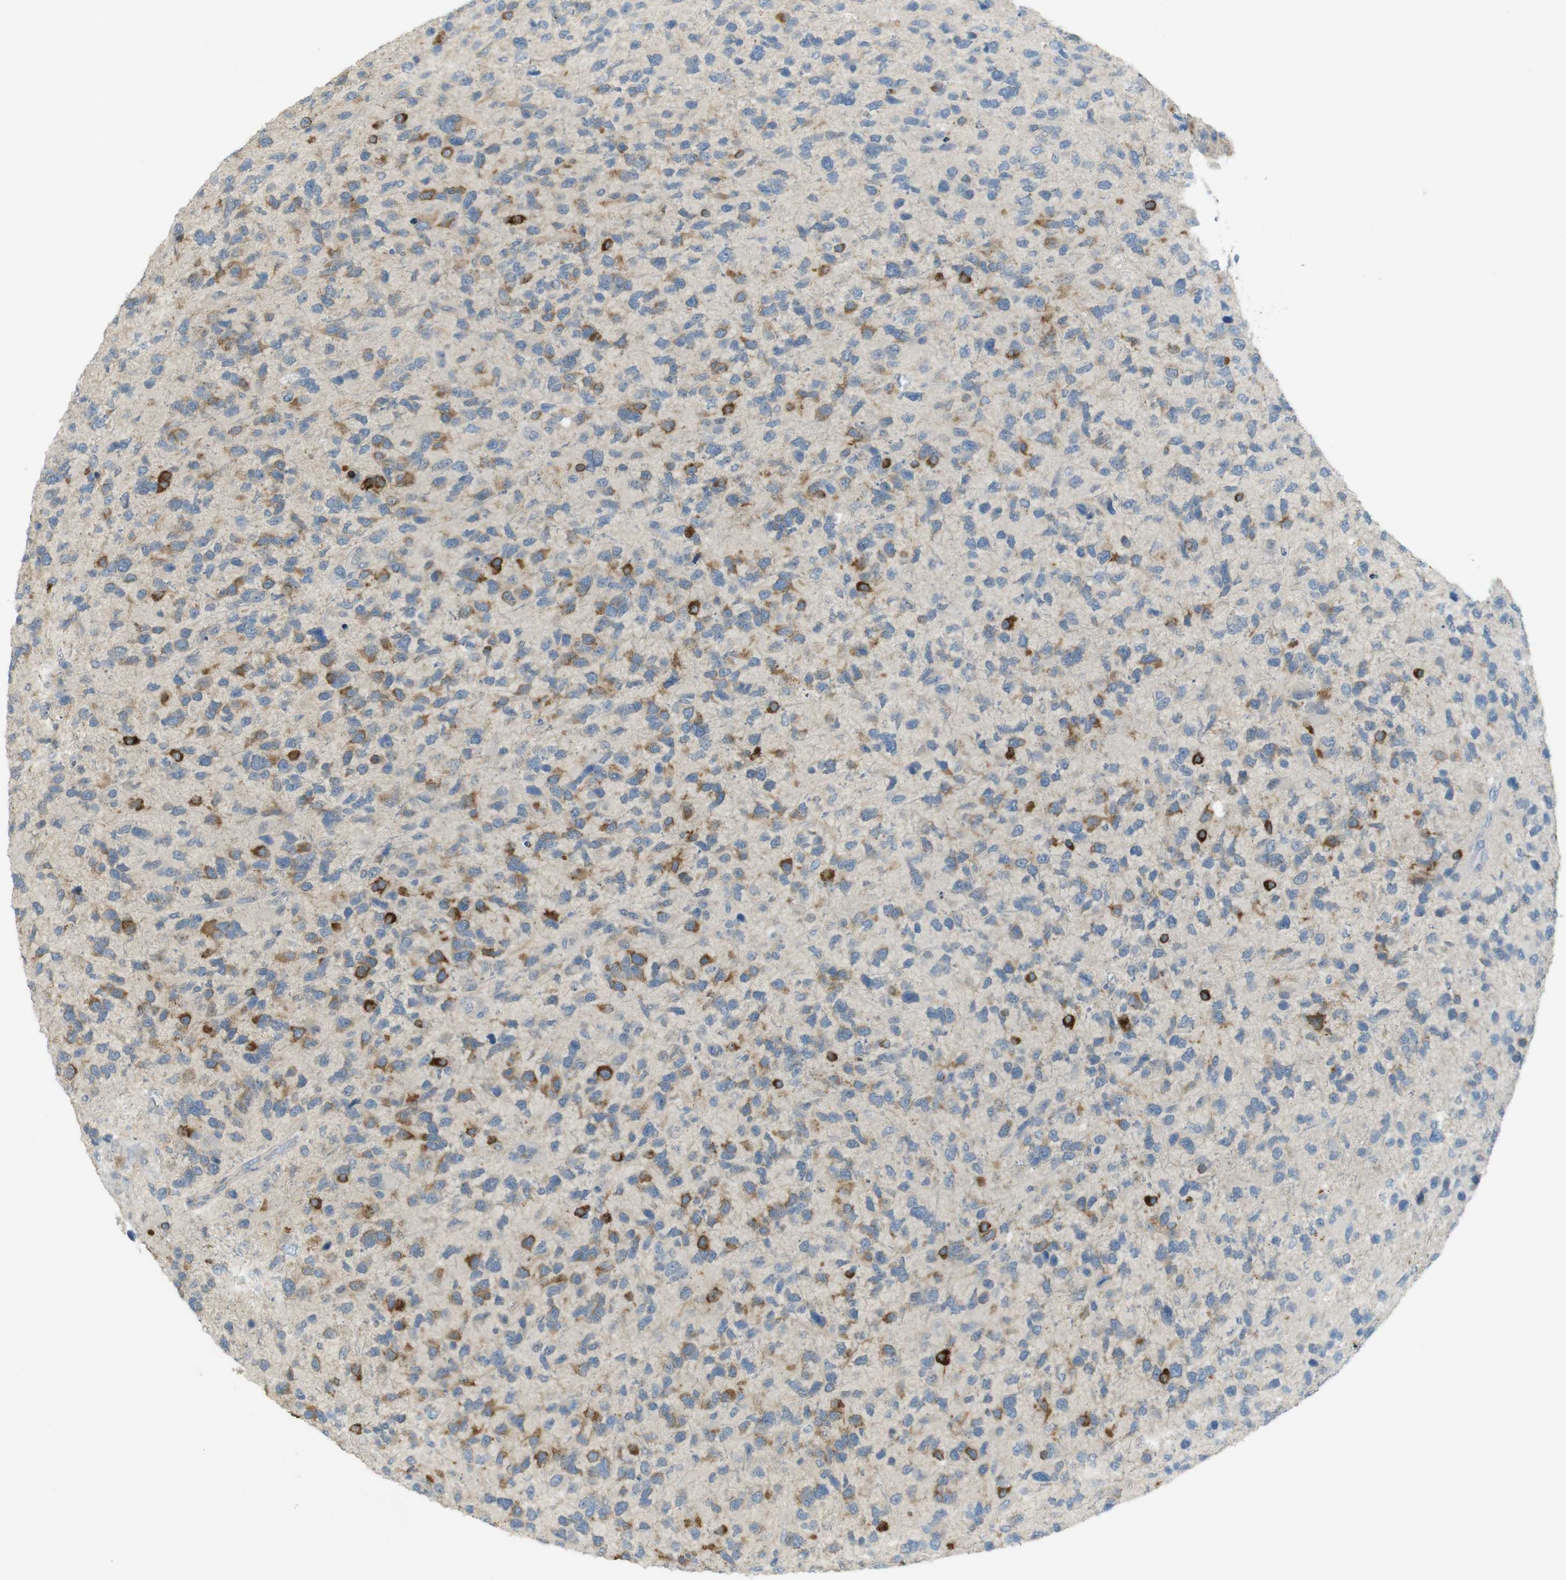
{"staining": {"intensity": "moderate", "quantity": "25%-75%", "location": "cytoplasmic/membranous"}, "tissue": "glioma", "cell_type": "Tumor cells", "image_type": "cancer", "snomed": [{"axis": "morphology", "description": "Glioma, malignant, High grade"}, {"axis": "topography", "description": "Brain"}], "caption": "Human glioma stained for a protein (brown) reveals moderate cytoplasmic/membranous positive positivity in about 25%-75% of tumor cells.", "gene": "UGT8", "patient": {"sex": "female", "age": 58}}